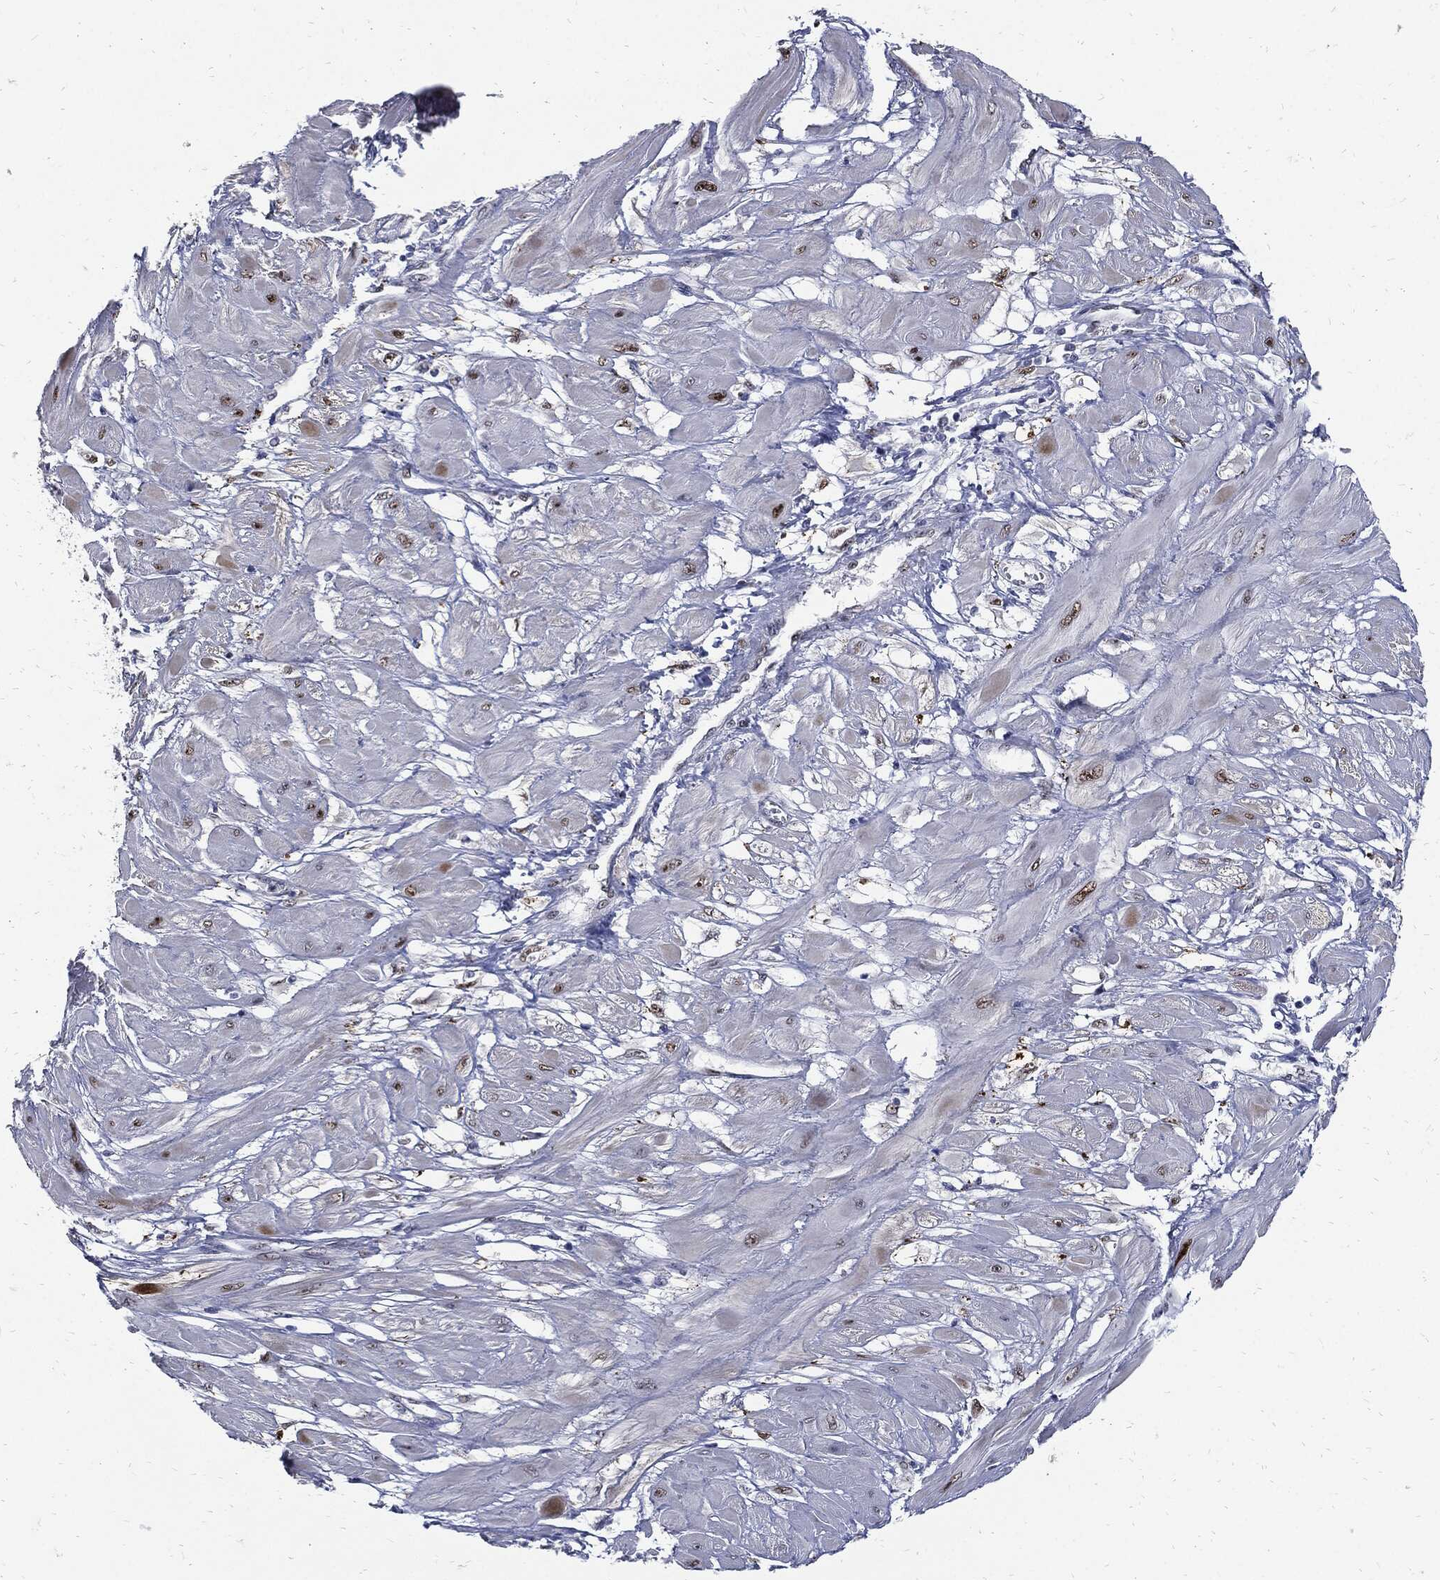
{"staining": {"intensity": "moderate", "quantity": "25%-75%", "location": "nuclear"}, "tissue": "cervical cancer", "cell_type": "Tumor cells", "image_type": "cancer", "snomed": [{"axis": "morphology", "description": "Squamous cell carcinoma, NOS"}, {"axis": "topography", "description": "Cervix"}], "caption": "Protein staining displays moderate nuclear positivity in approximately 25%-75% of tumor cells in cervical cancer (squamous cell carcinoma).", "gene": "NBN", "patient": {"sex": "female", "age": 34}}